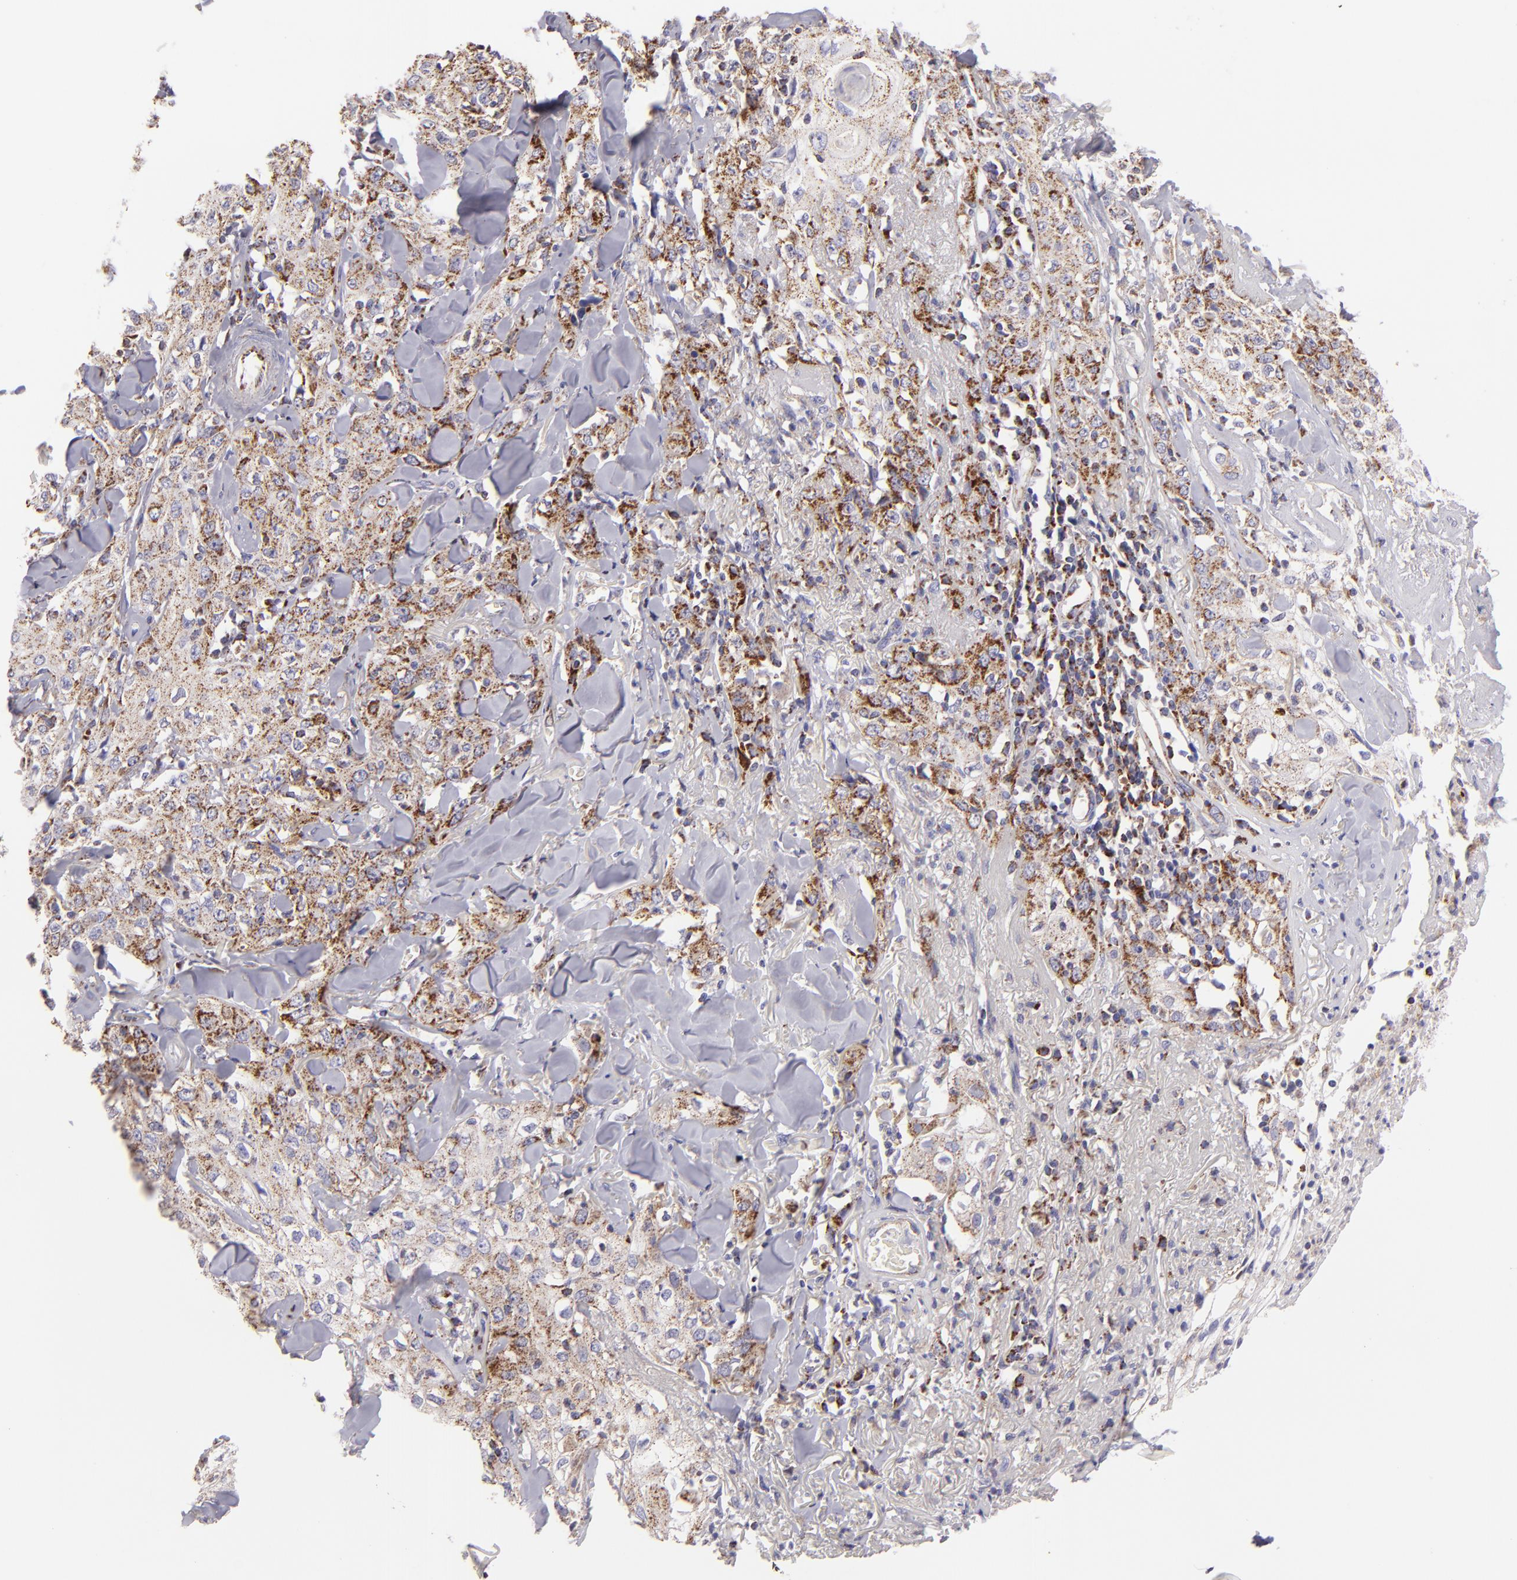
{"staining": {"intensity": "moderate", "quantity": "25%-75%", "location": "cytoplasmic/membranous"}, "tissue": "skin cancer", "cell_type": "Tumor cells", "image_type": "cancer", "snomed": [{"axis": "morphology", "description": "Squamous cell carcinoma, NOS"}, {"axis": "topography", "description": "Skin"}], "caption": "The photomicrograph reveals staining of skin squamous cell carcinoma, revealing moderate cytoplasmic/membranous protein positivity (brown color) within tumor cells.", "gene": "HSPD1", "patient": {"sex": "male", "age": 65}}